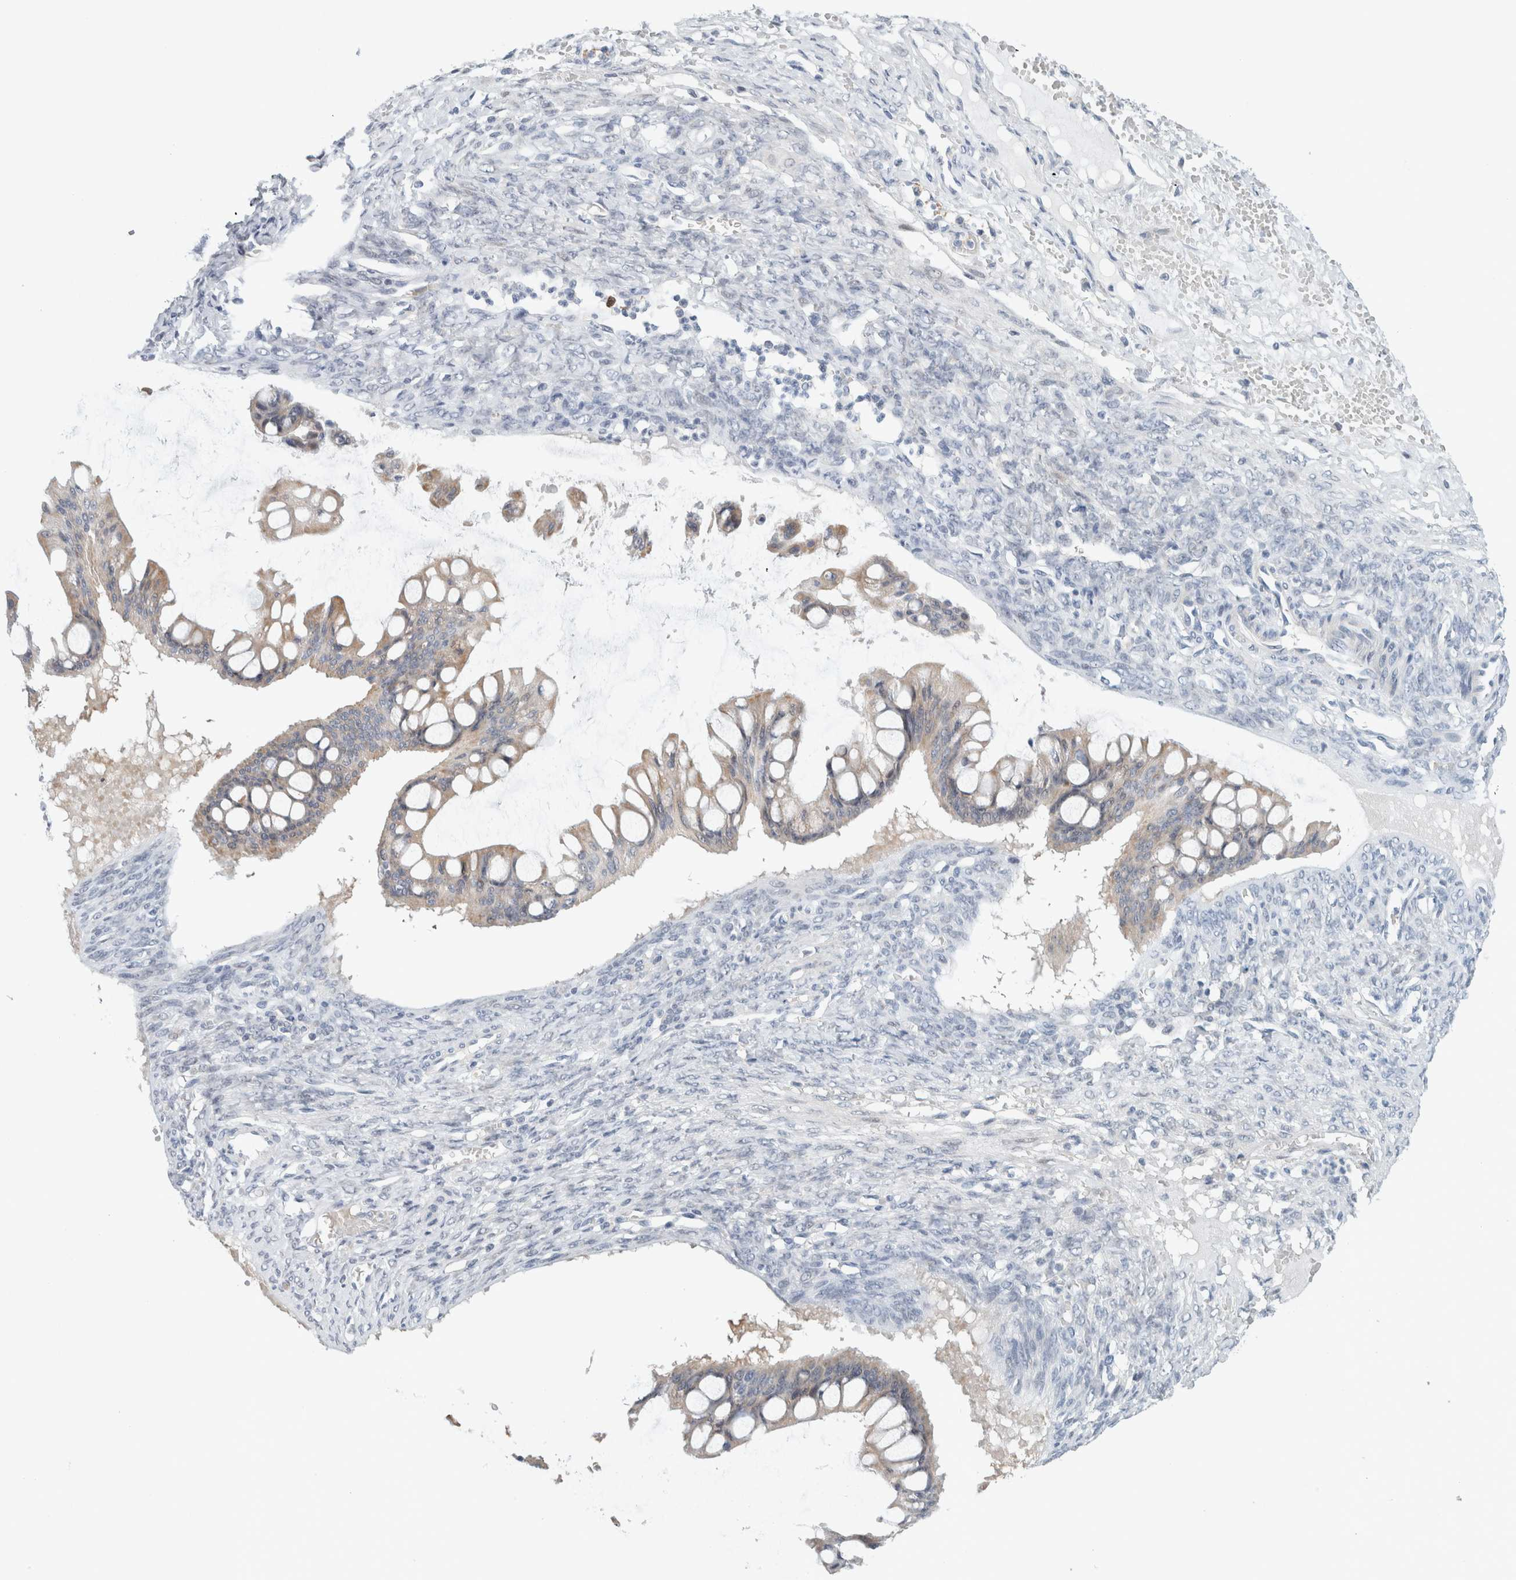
{"staining": {"intensity": "moderate", "quantity": "25%-75%", "location": "cytoplasmic/membranous"}, "tissue": "ovarian cancer", "cell_type": "Tumor cells", "image_type": "cancer", "snomed": [{"axis": "morphology", "description": "Cystadenocarcinoma, mucinous, NOS"}, {"axis": "topography", "description": "Ovary"}], "caption": "Ovarian cancer (mucinous cystadenocarcinoma) tissue demonstrates moderate cytoplasmic/membranous expression in approximately 25%-75% of tumor cells", "gene": "CRAT", "patient": {"sex": "female", "age": 73}}